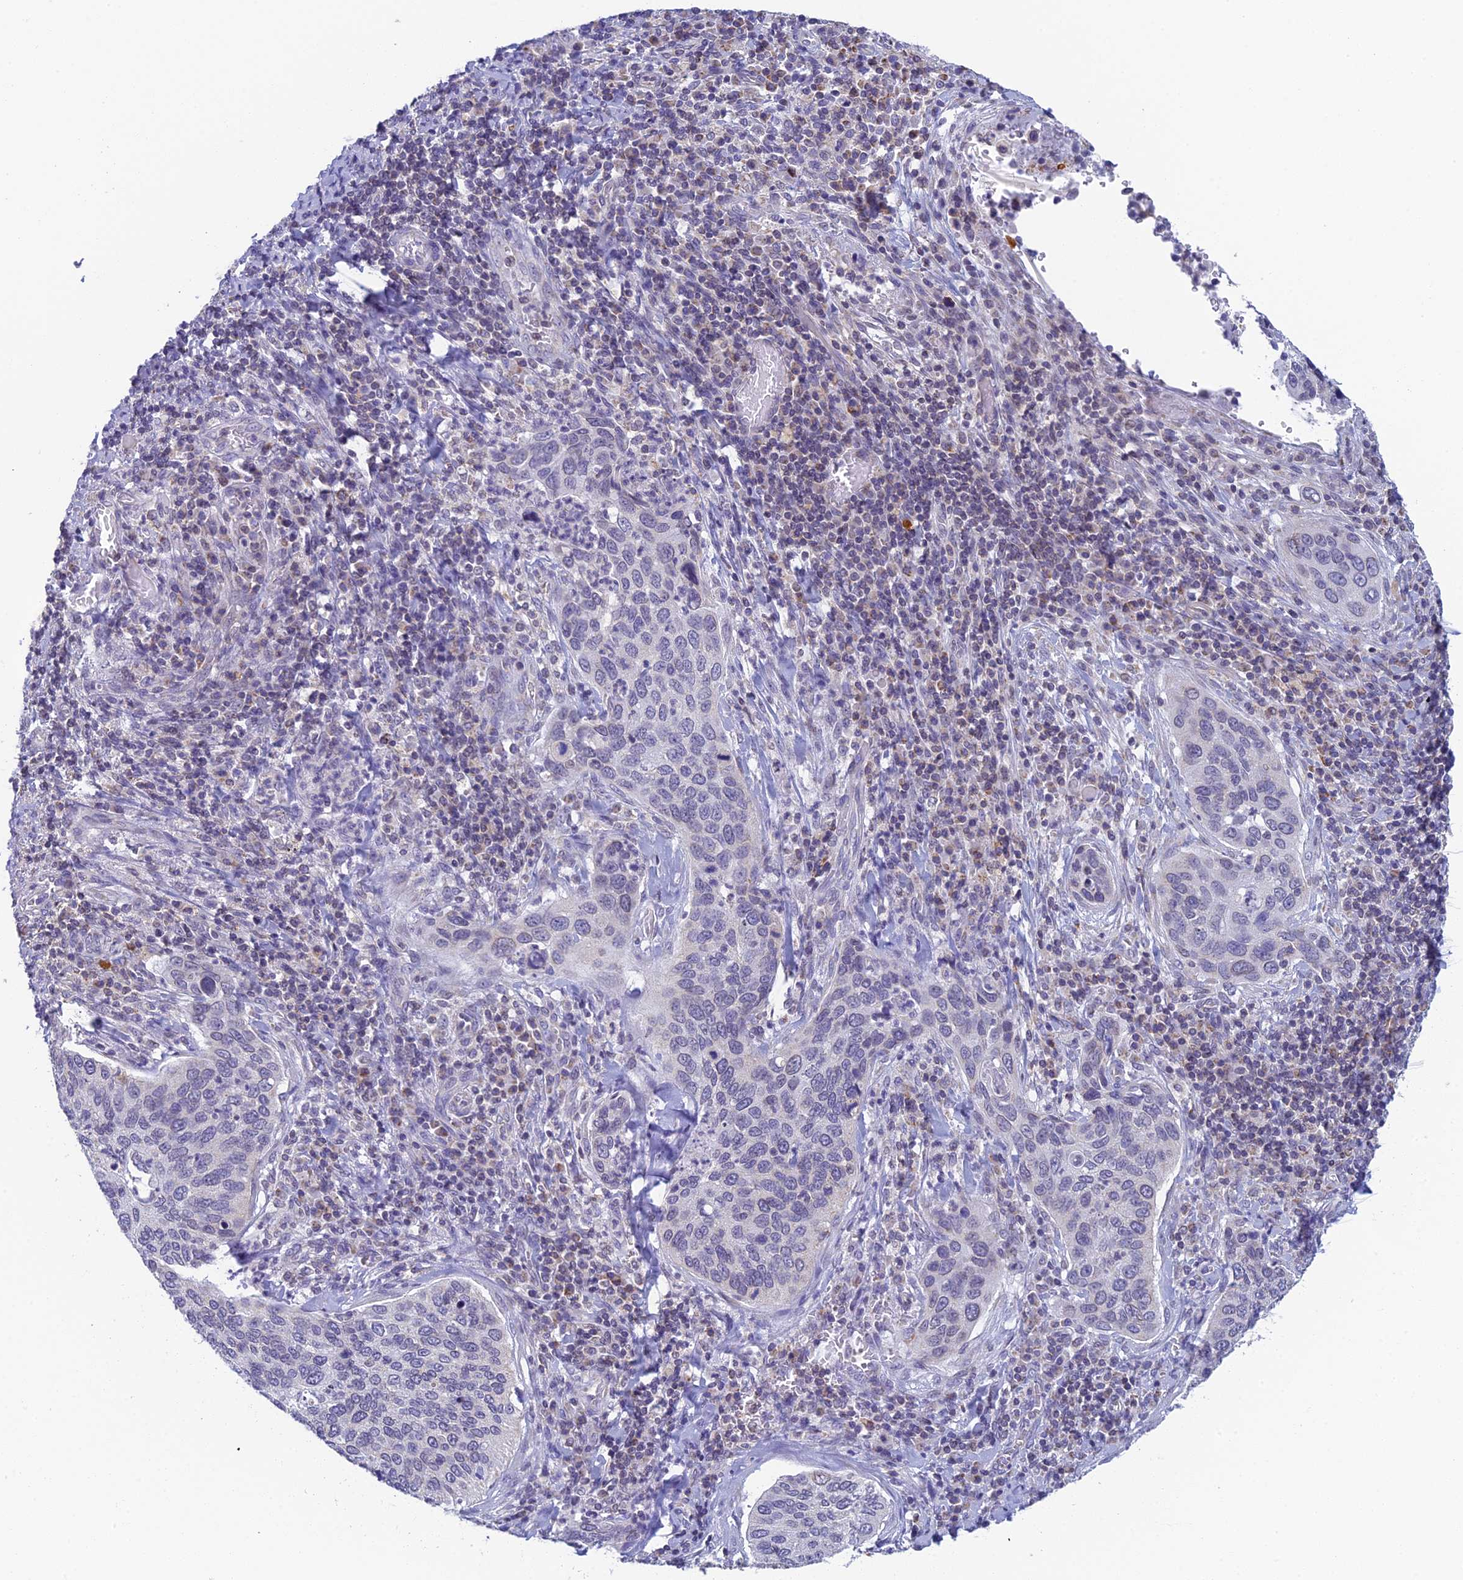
{"staining": {"intensity": "negative", "quantity": "none", "location": "none"}, "tissue": "cervical cancer", "cell_type": "Tumor cells", "image_type": "cancer", "snomed": [{"axis": "morphology", "description": "Squamous cell carcinoma, NOS"}, {"axis": "topography", "description": "Cervix"}], "caption": "This is a image of IHC staining of squamous cell carcinoma (cervical), which shows no expression in tumor cells.", "gene": "REXO5", "patient": {"sex": "female", "age": 53}}